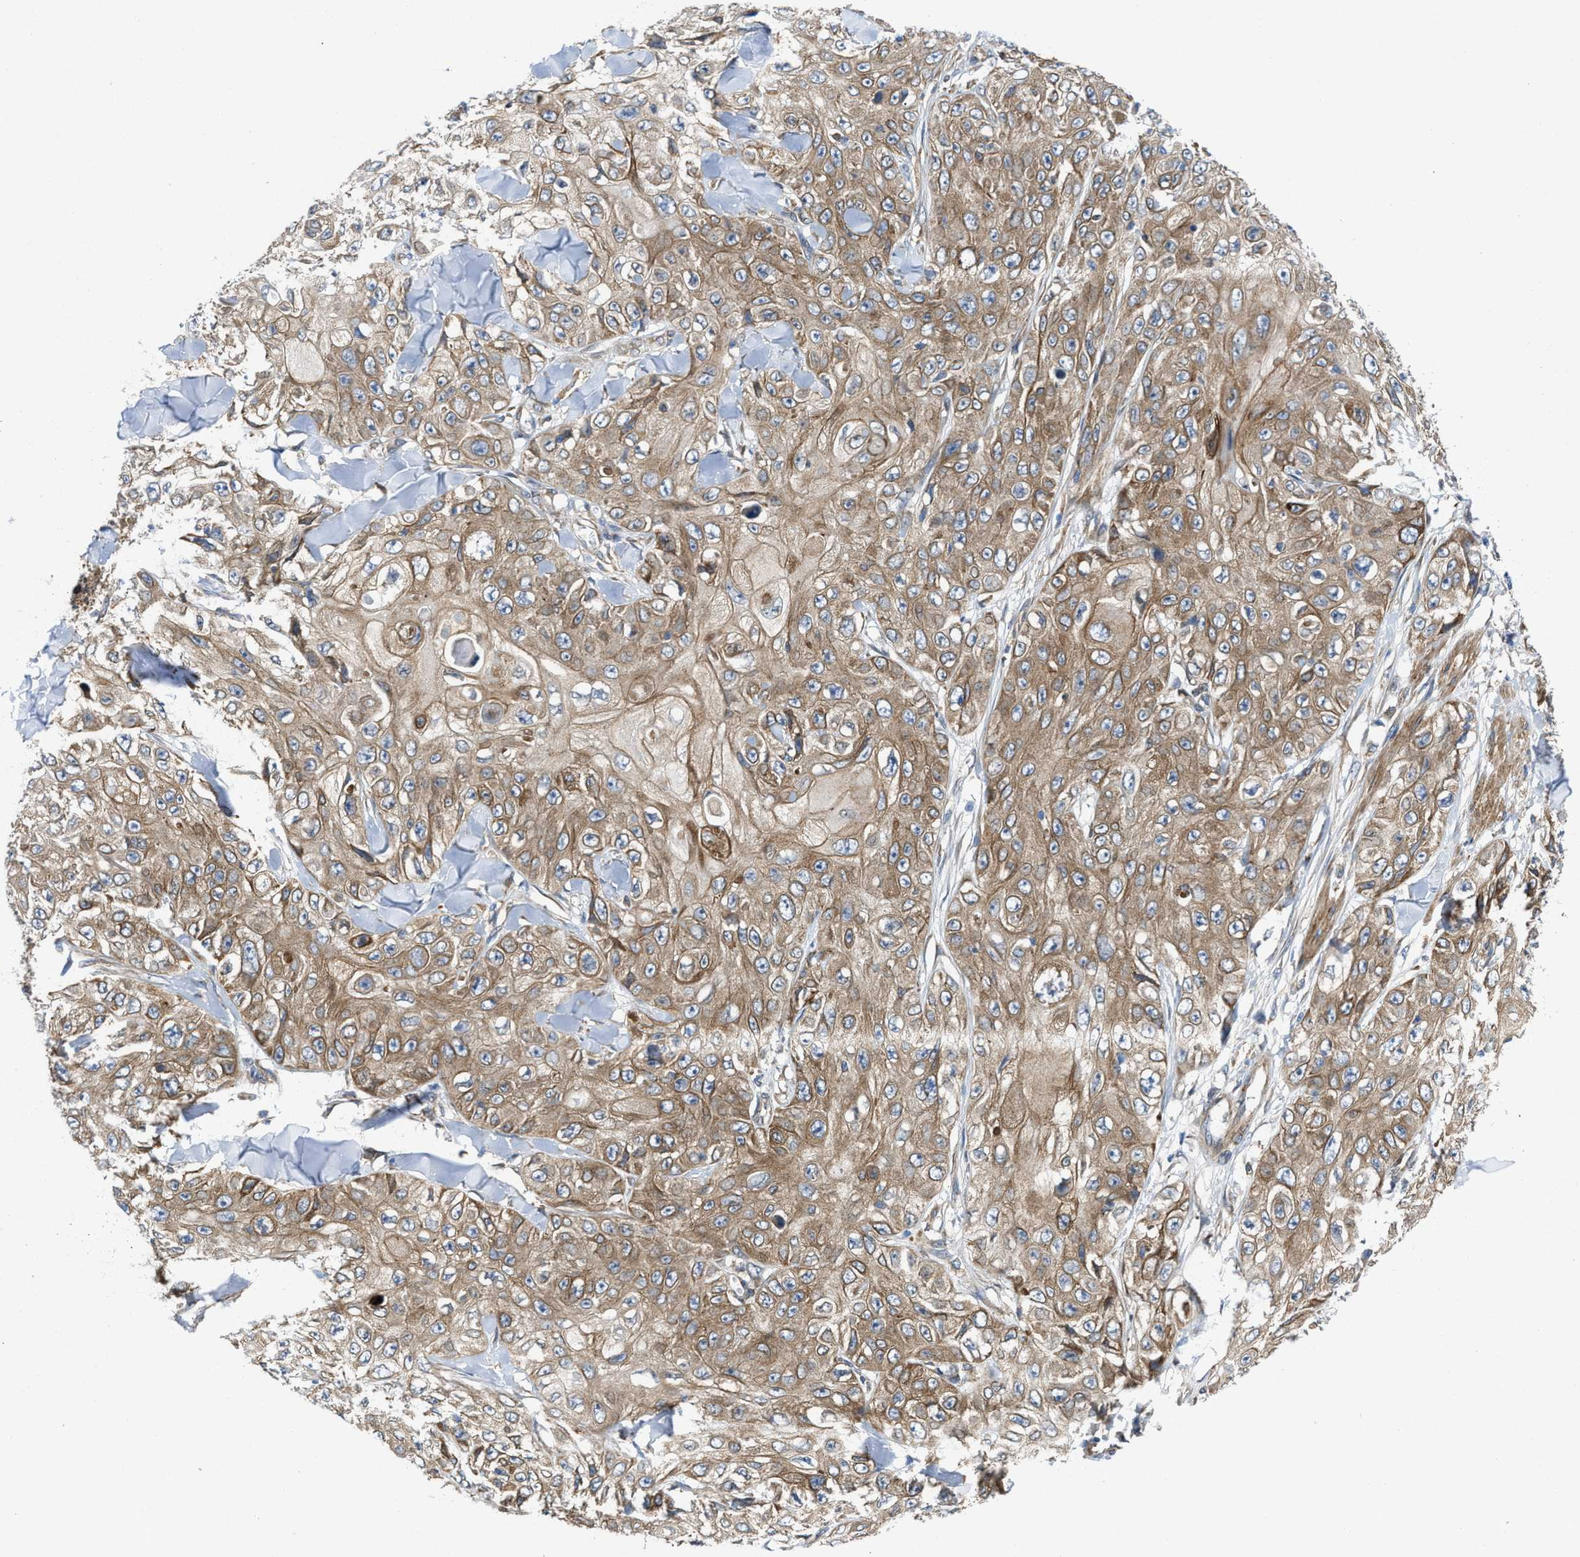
{"staining": {"intensity": "moderate", "quantity": ">75%", "location": "cytoplasmic/membranous"}, "tissue": "skin cancer", "cell_type": "Tumor cells", "image_type": "cancer", "snomed": [{"axis": "morphology", "description": "Squamous cell carcinoma, NOS"}, {"axis": "topography", "description": "Skin"}], "caption": "Protein expression by immunohistochemistry demonstrates moderate cytoplasmic/membranous staining in about >75% of tumor cells in skin squamous cell carcinoma.", "gene": "ERLIN2", "patient": {"sex": "male", "age": 86}}